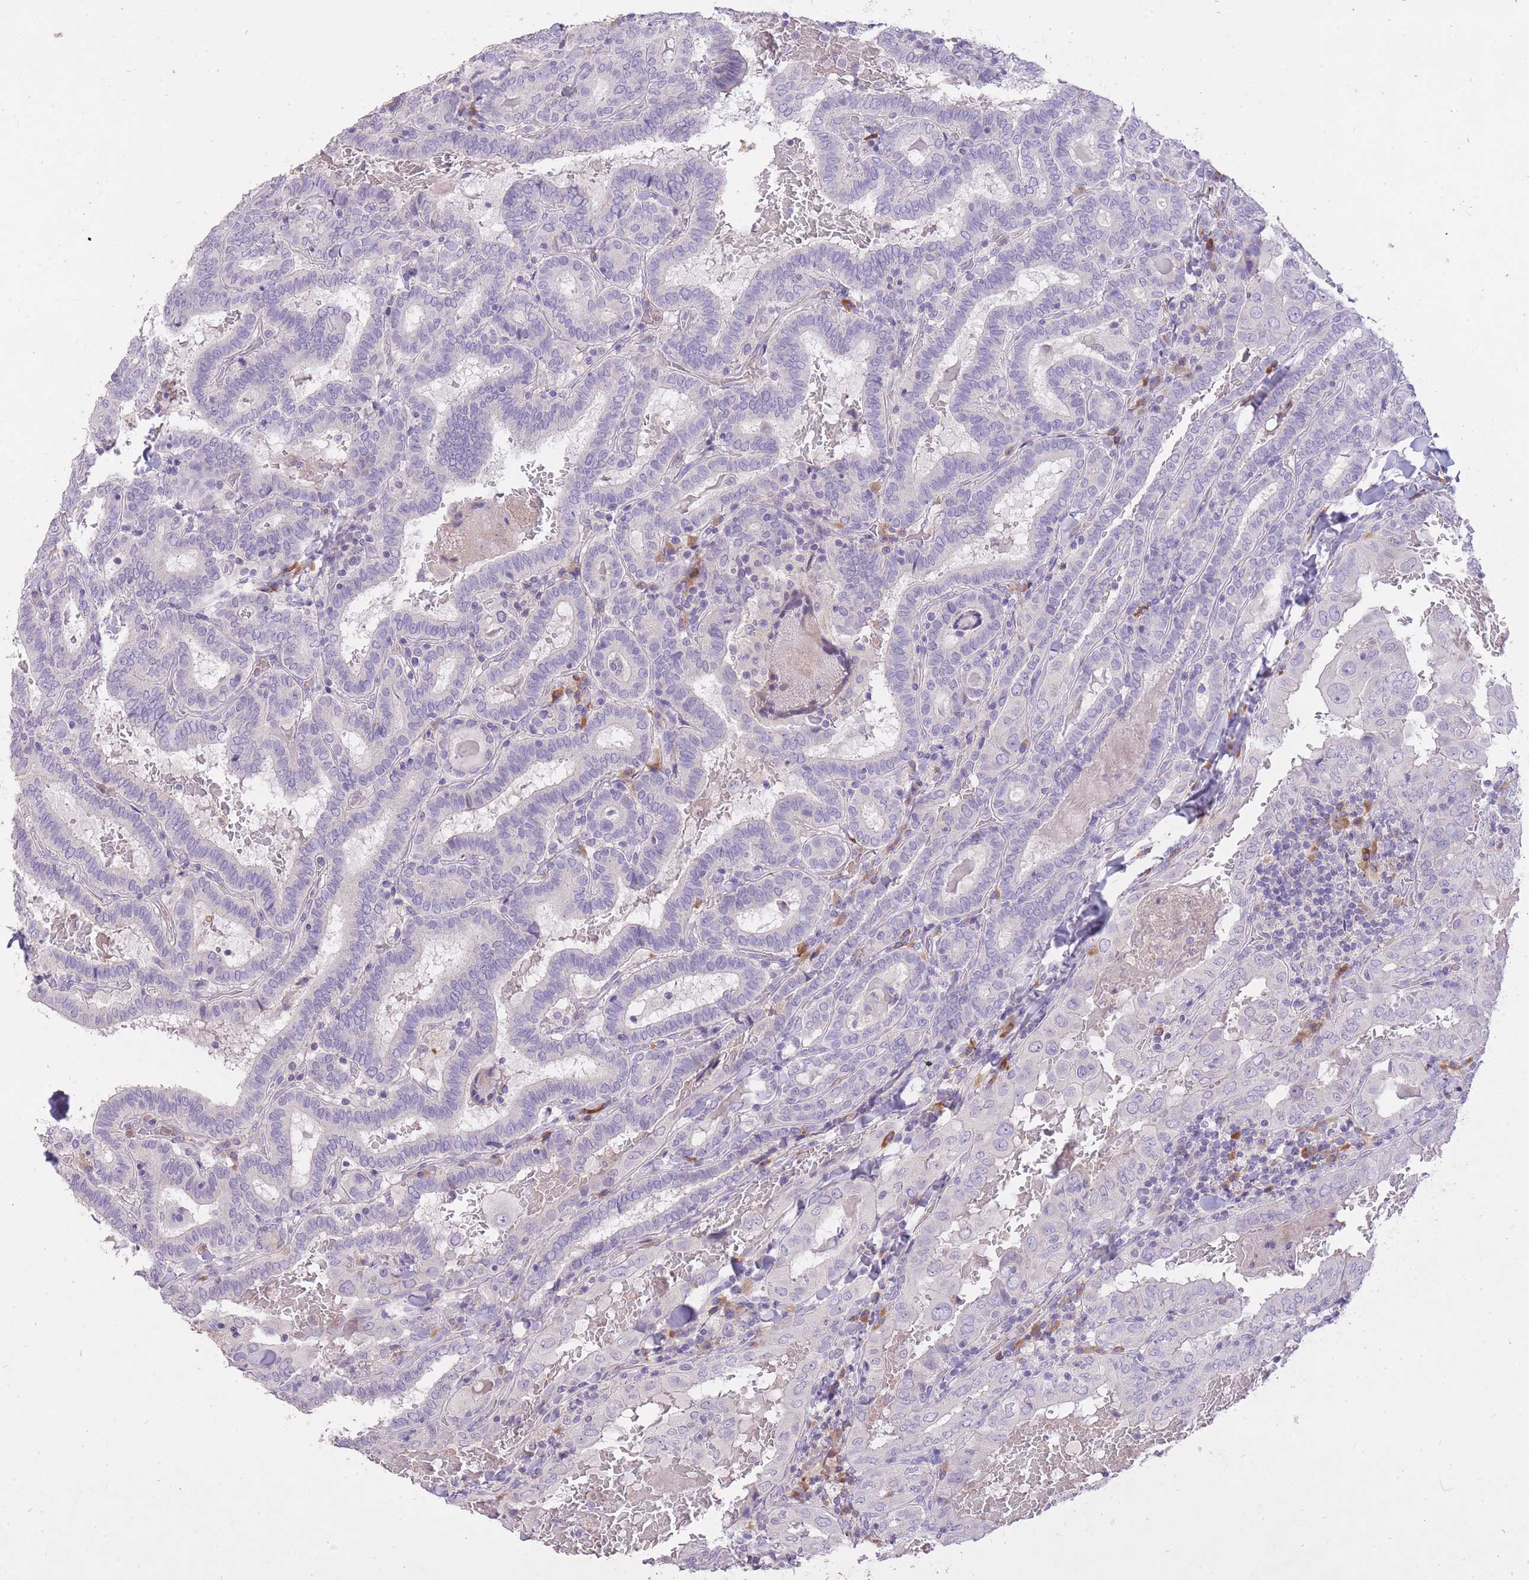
{"staining": {"intensity": "negative", "quantity": "none", "location": "none"}, "tissue": "thyroid cancer", "cell_type": "Tumor cells", "image_type": "cancer", "snomed": [{"axis": "morphology", "description": "Papillary adenocarcinoma, NOS"}, {"axis": "topography", "description": "Thyroid gland"}], "caption": "DAB (3,3'-diaminobenzidine) immunohistochemical staining of thyroid cancer (papillary adenocarcinoma) shows no significant staining in tumor cells.", "gene": "FRG2C", "patient": {"sex": "female", "age": 72}}